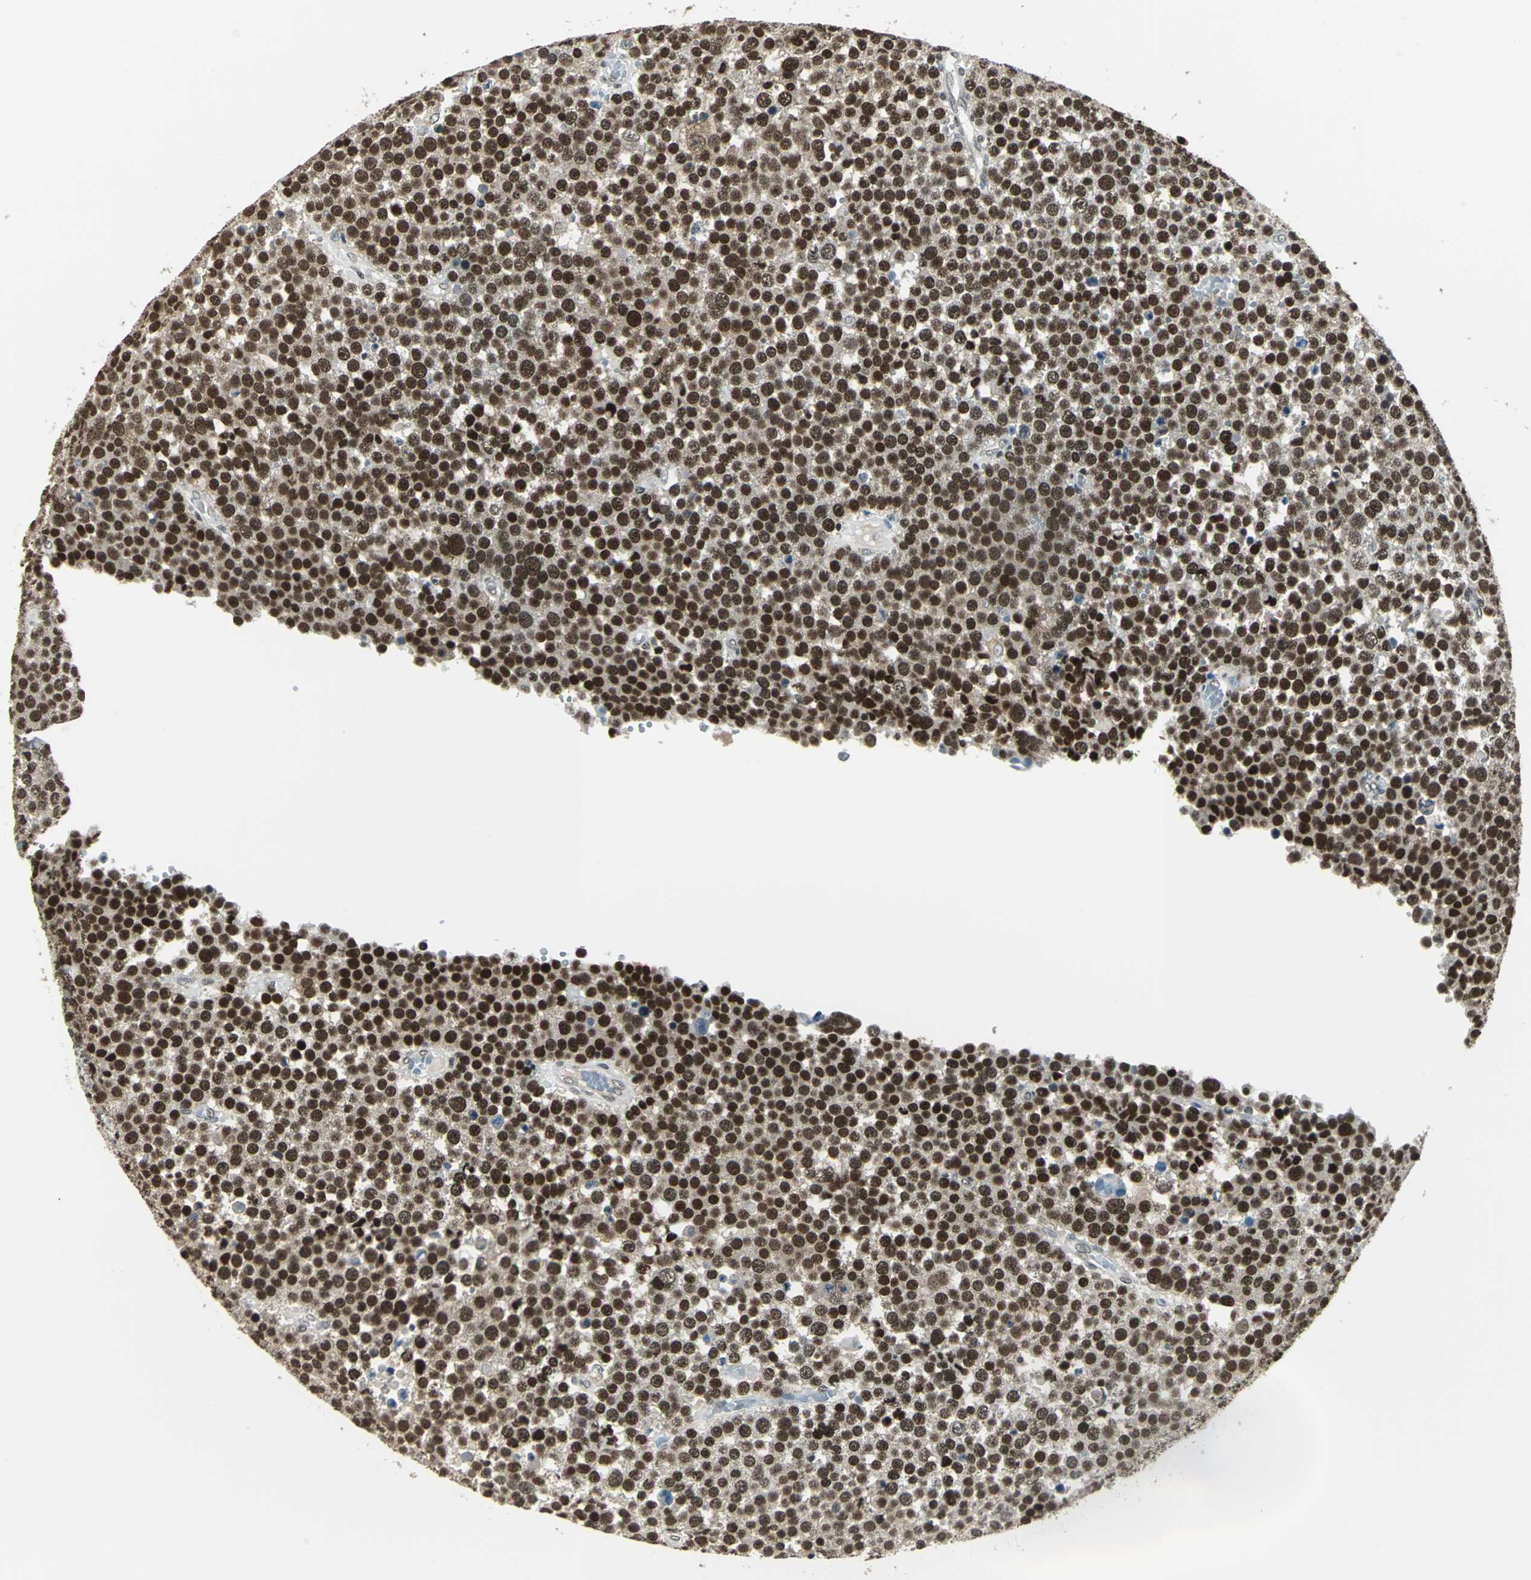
{"staining": {"intensity": "strong", "quantity": ">75%", "location": "nuclear"}, "tissue": "testis cancer", "cell_type": "Tumor cells", "image_type": "cancer", "snomed": [{"axis": "morphology", "description": "Seminoma, NOS"}, {"axis": "topography", "description": "Testis"}], "caption": "This histopathology image reveals IHC staining of seminoma (testis), with high strong nuclear expression in approximately >75% of tumor cells.", "gene": "ADNP", "patient": {"sex": "male", "age": 71}}